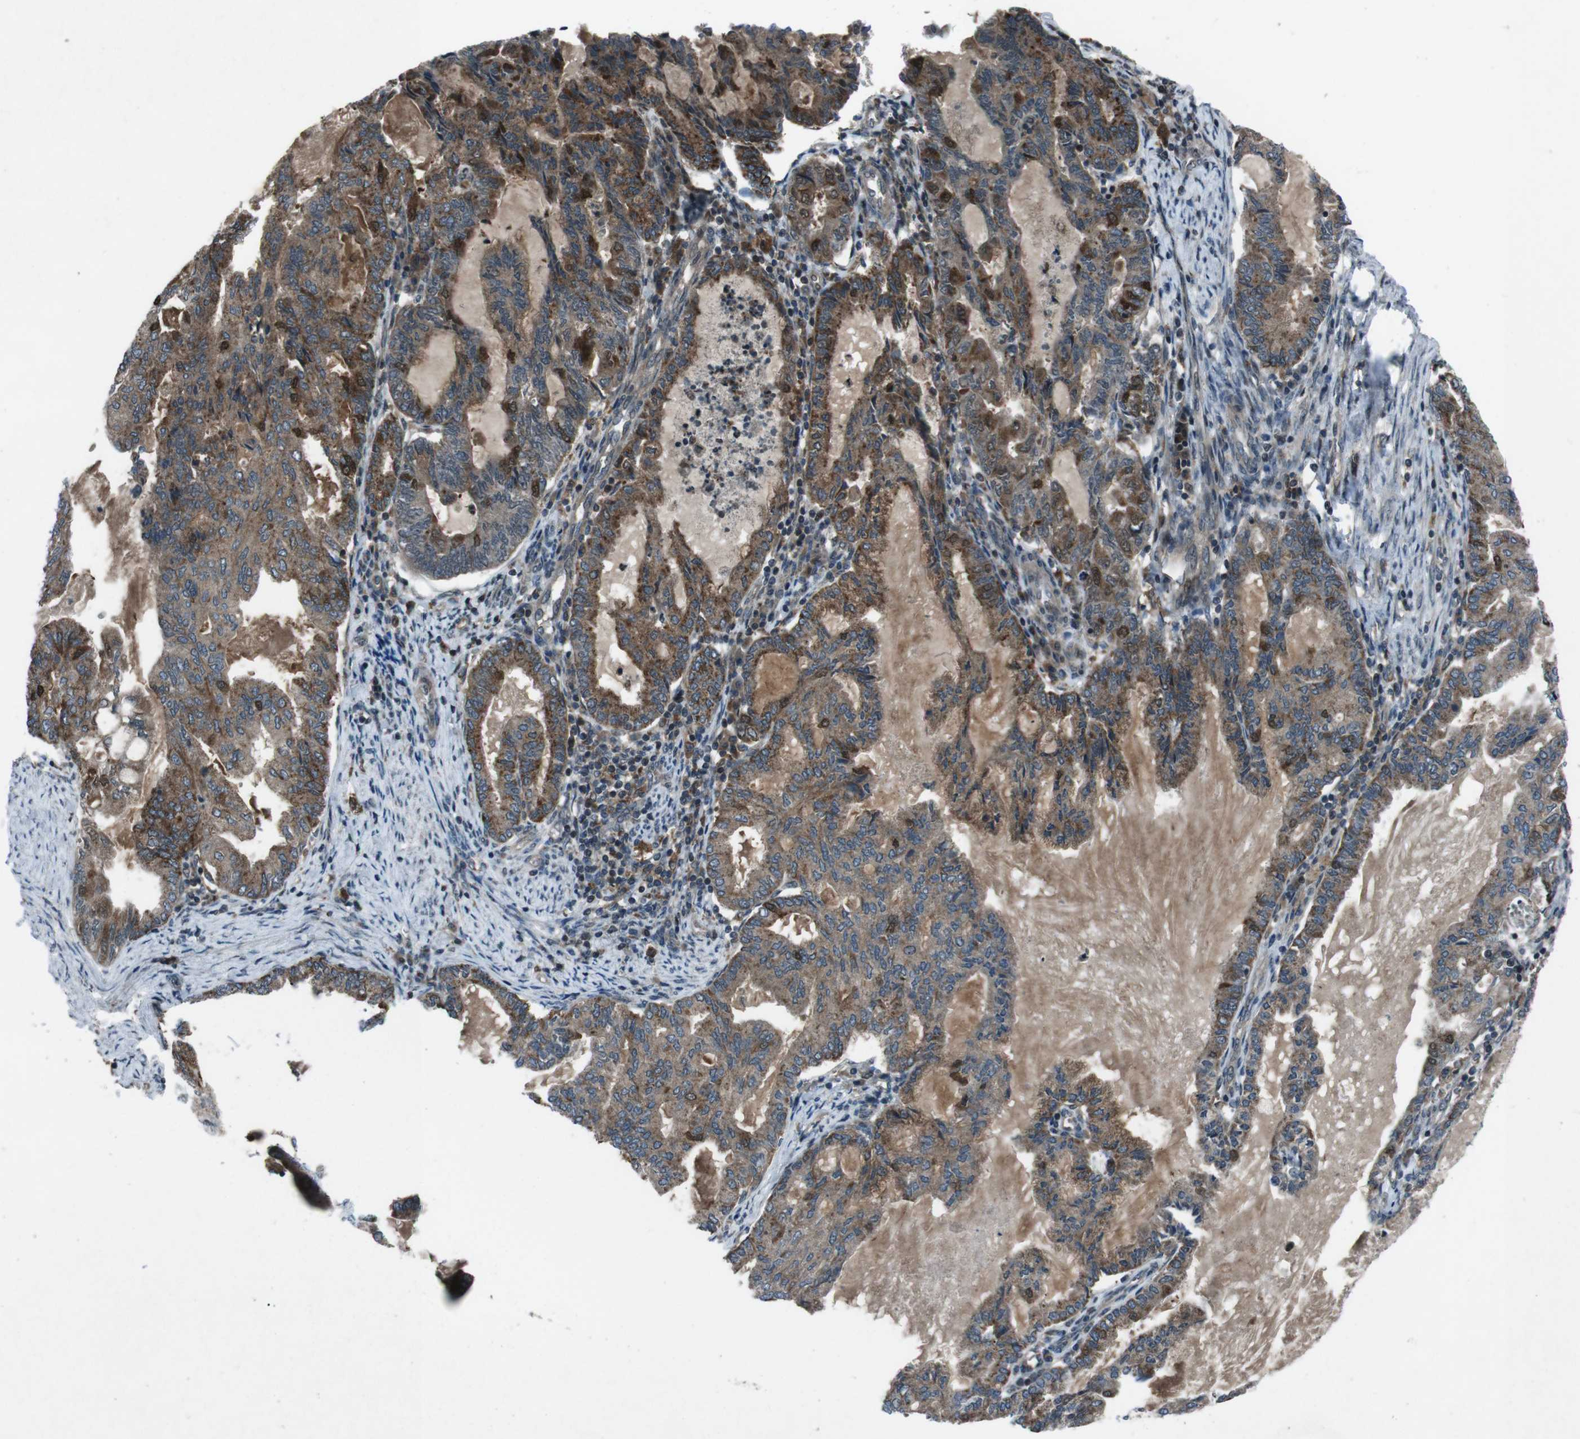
{"staining": {"intensity": "moderate", "quantity": ">75%", "location": "cytoplasmic/membranous"}, "tissue": "endometrial cancer", "cell_type": "Tumor cells", "image_type": "cancer", "snomed": [{"axis": "morphology", "description": "Adenocarcinoma, NOS"}, {"axis": "topography", "description": "Endometrium"}], "caption": "Immunohistochemical staining of human endometrial cancer reveals moderate cytoplasmic/membranous protein expression in about >75% of tumor cells. Using DAB (3,3'-diaminobenzidine) (brown) and hematoxylin (blue) stains, captured at high magnification using brightfield microscopy.", "gene": "SLC27A4", "patient": {"sex": "female", "age": 86}}